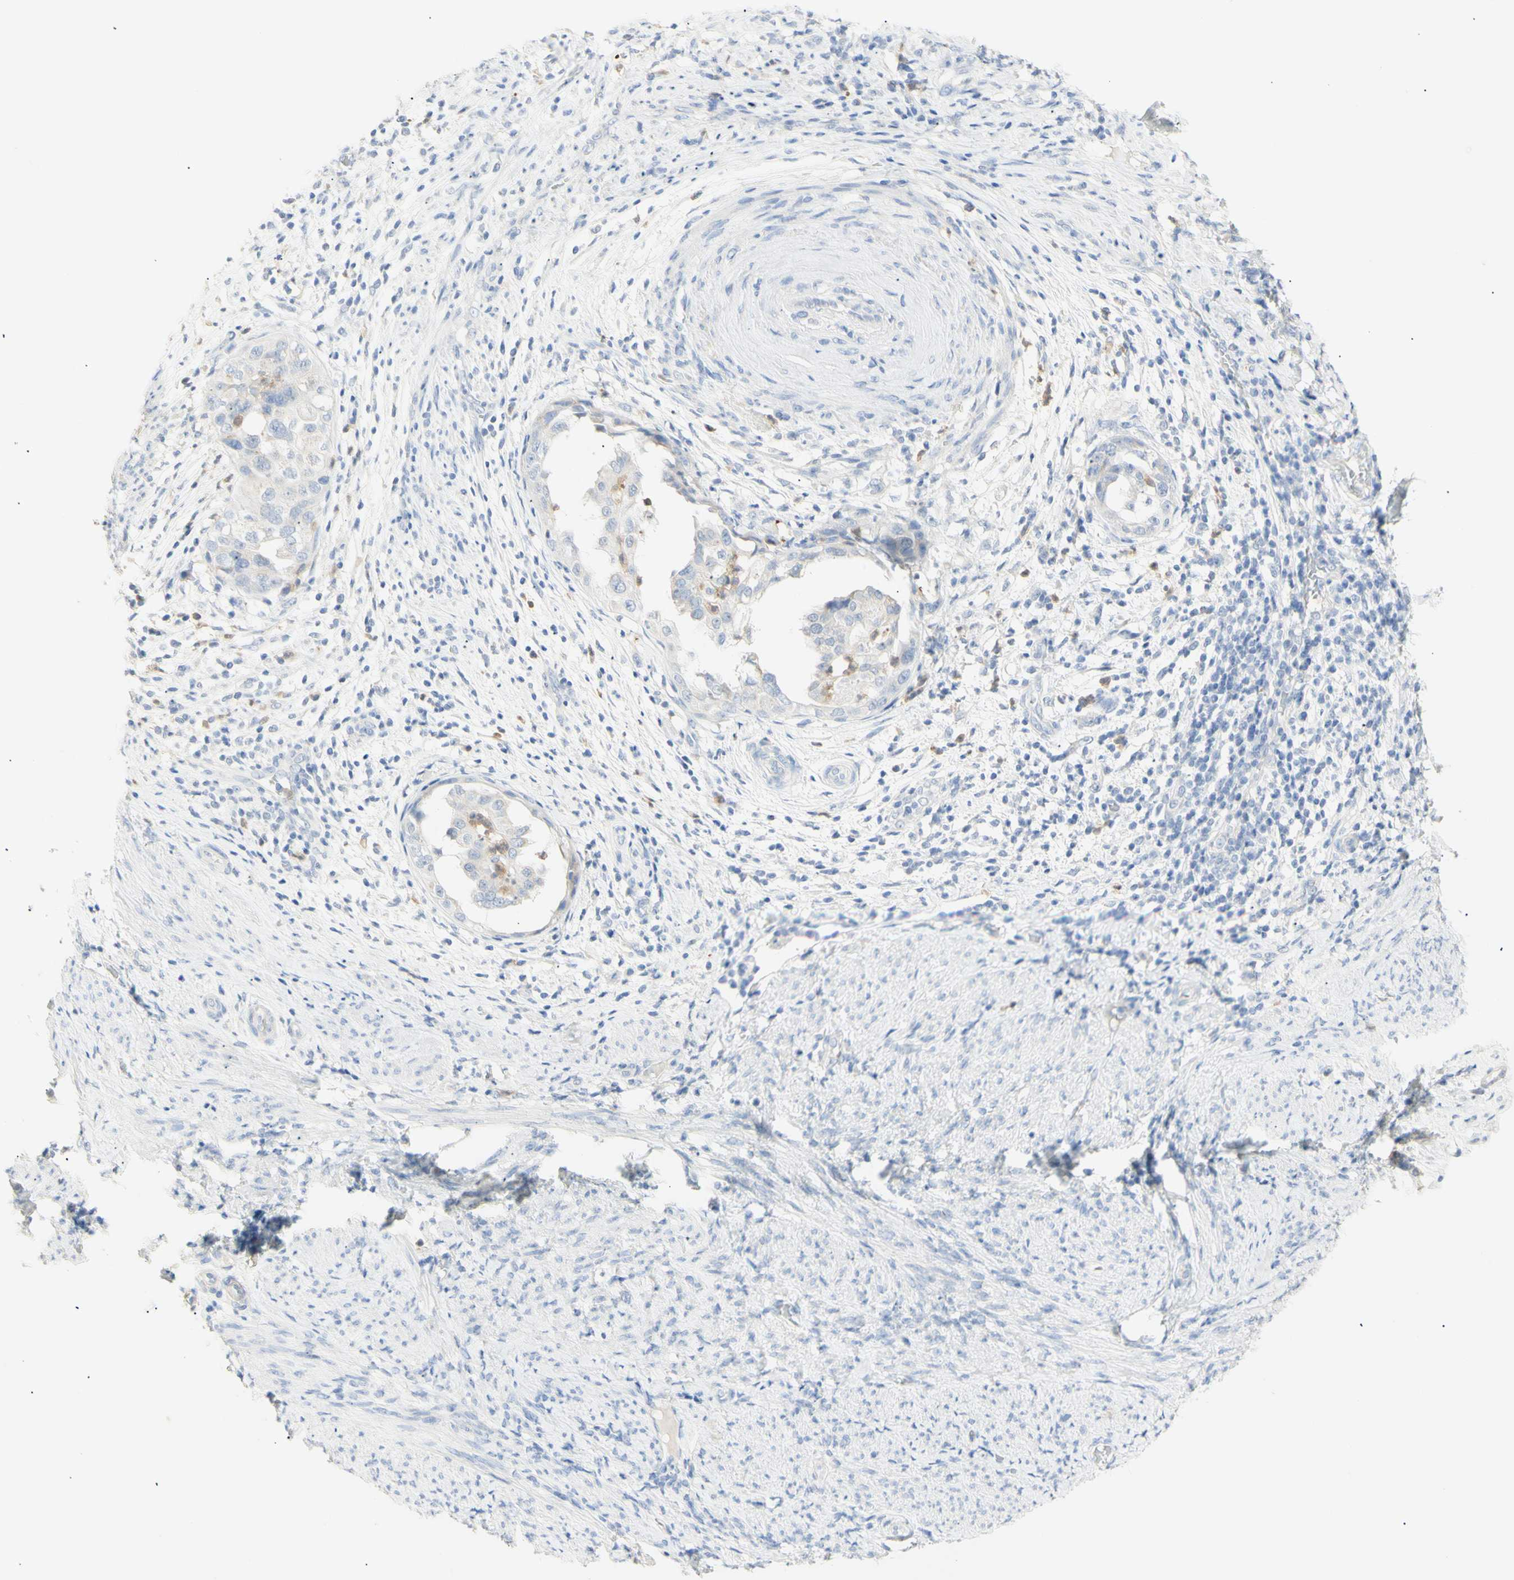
{"staining": {"intensity": "weak", "quantity": ">75%", "location": "cytoplasmic/membranous"}, "tissue": "endometrial cancer", "cell_type": "Tumor cells", "image_type": "cancer", "snomed": [{"axis": "morphology", "description": "Adenocarcinoma, NOS"}, {"axis": "topography", "description": "Endometrium"}], "caption": "The micrograph reveals a brown stain indicating the presence of a protein in the cytoplasmic/membranous of tumor cells in endometrial cancer (adenocarcinoma).", "gene": "B4GALNT3", "patient": {"sex": "female", "age": 85}}